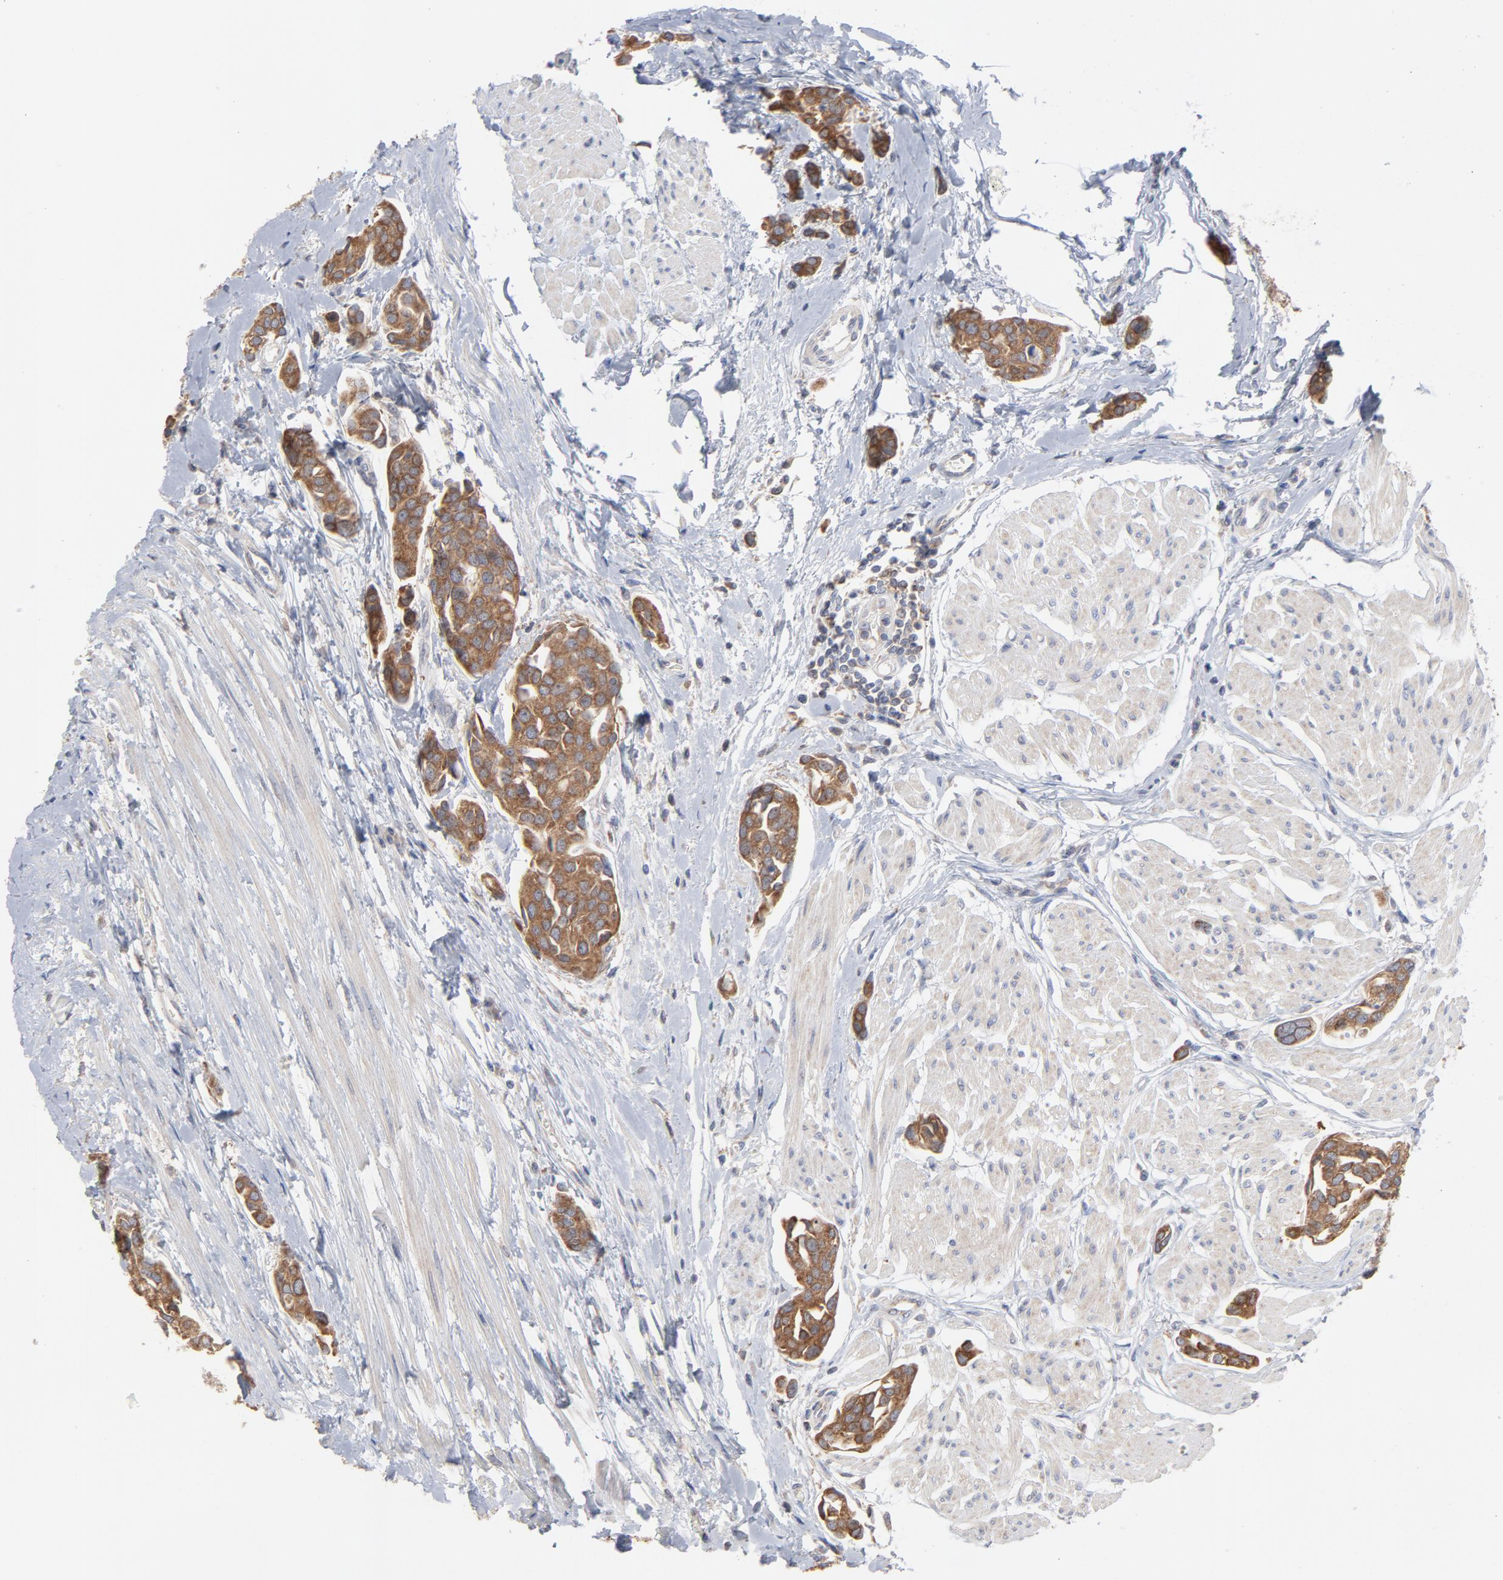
{"staining": {"intensity": "moderate", "quantity": ">75%", "location": "cytoplasmic/membranous"}, "tissue": "urothelial cancer", "cell_type": "Tumor cells", "image_type": "cancer", "snomed": [{"axis": "morphology", "description": "Urothelial carcinoma, High grade"}, {"axis": "topography", "description": "Urinary bladder"}], "caption": "The immunohistochemical stain highlights moderate cytoplasmic/membranous expression in tumor cells of urothelial cancer tissue.", "gene": "PPFIBP2", "patient": {"sex": "male", "age": 78}}